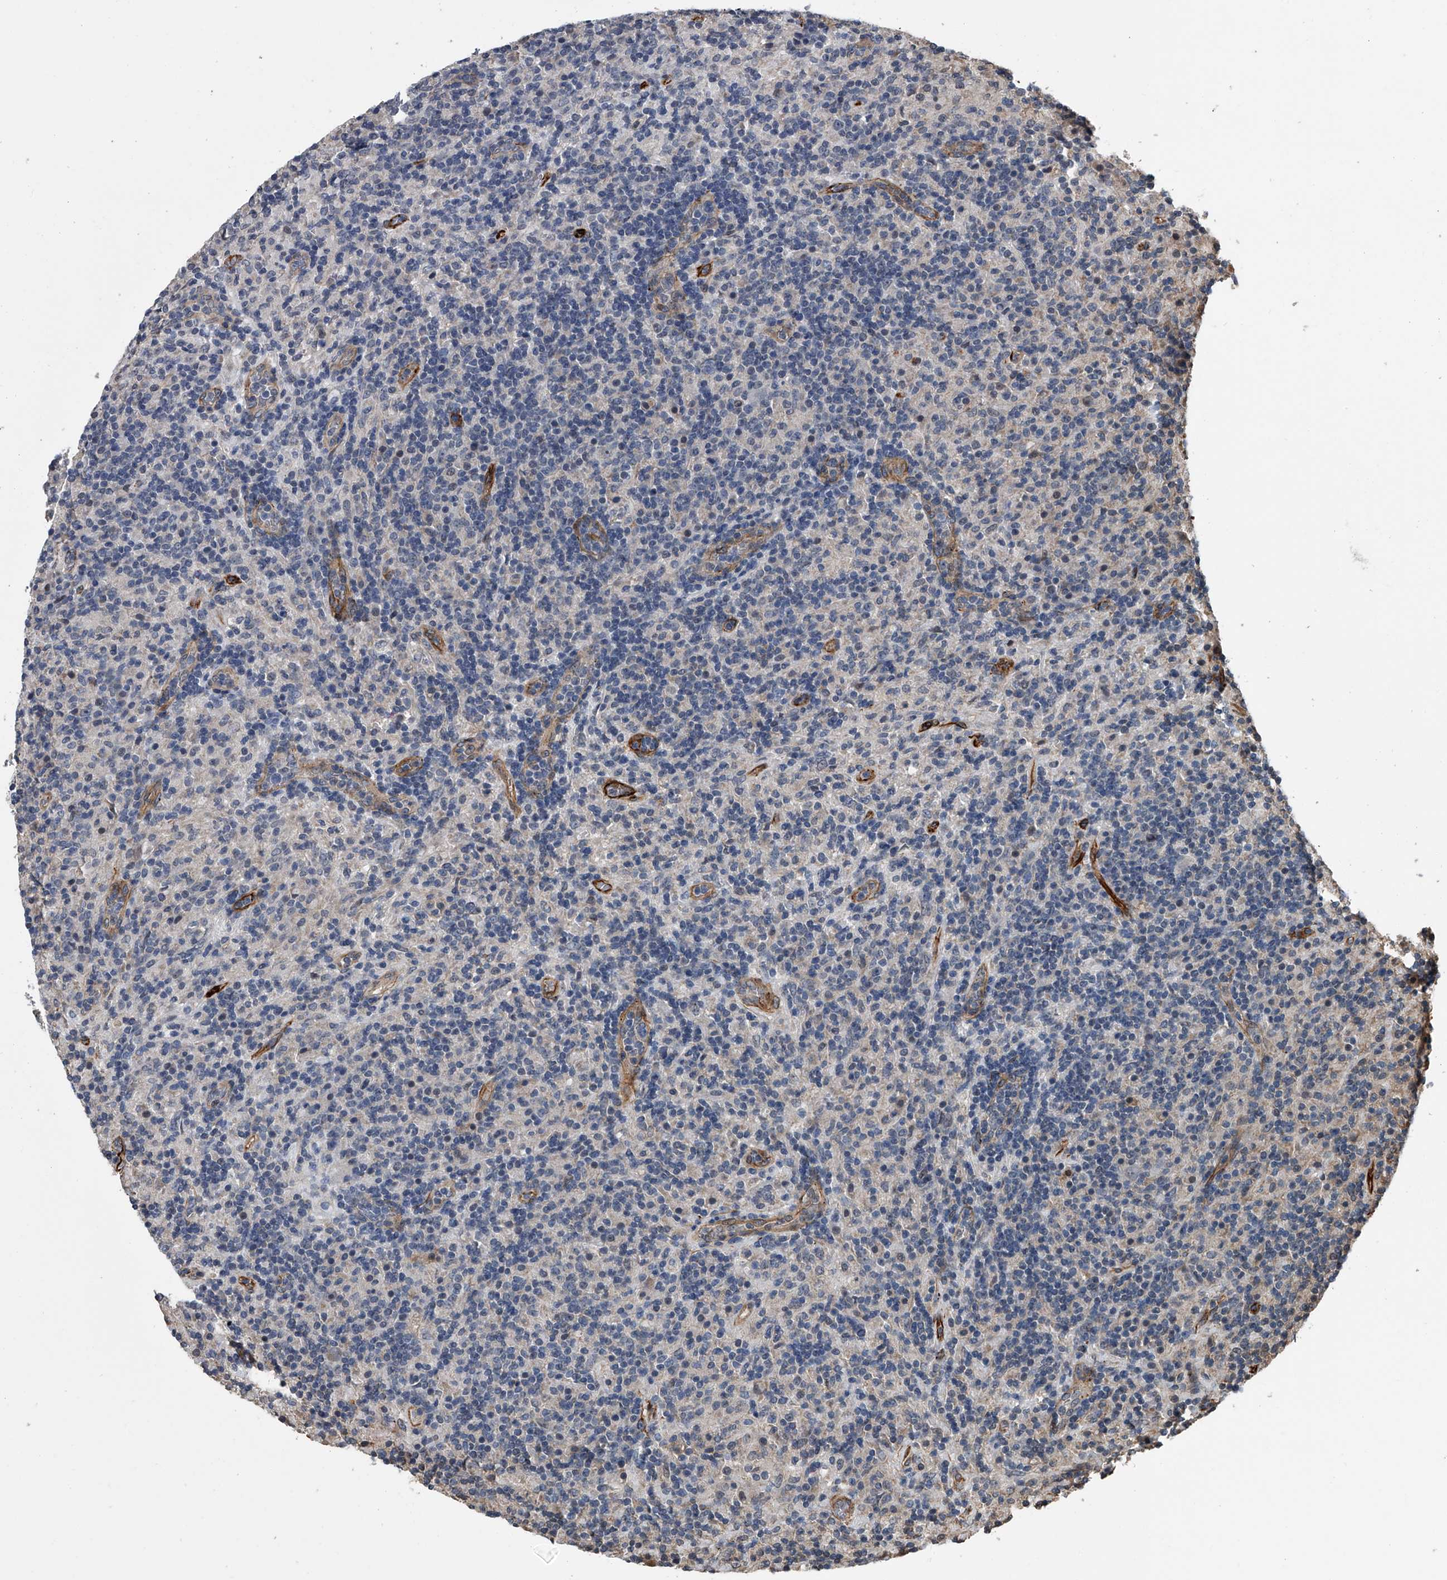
{"staining": {"intensity": "negative", "quantity": "none", "location": "none"}, "tissue": "lymphoma", "cell_type": "Tumor cells", "image_type": "cancer", "snomed": [{"axis": "morphology", "description": "Hodgkin's disease, NOS"}, {"axis": "topography", "description": "Lymph node"}], "caption": "Image shows no significant protein expression in tumor cells of Hodgkin's disease.", "gene": "LDLRAD2", "patient": {"sex": "male", "age": 70}}